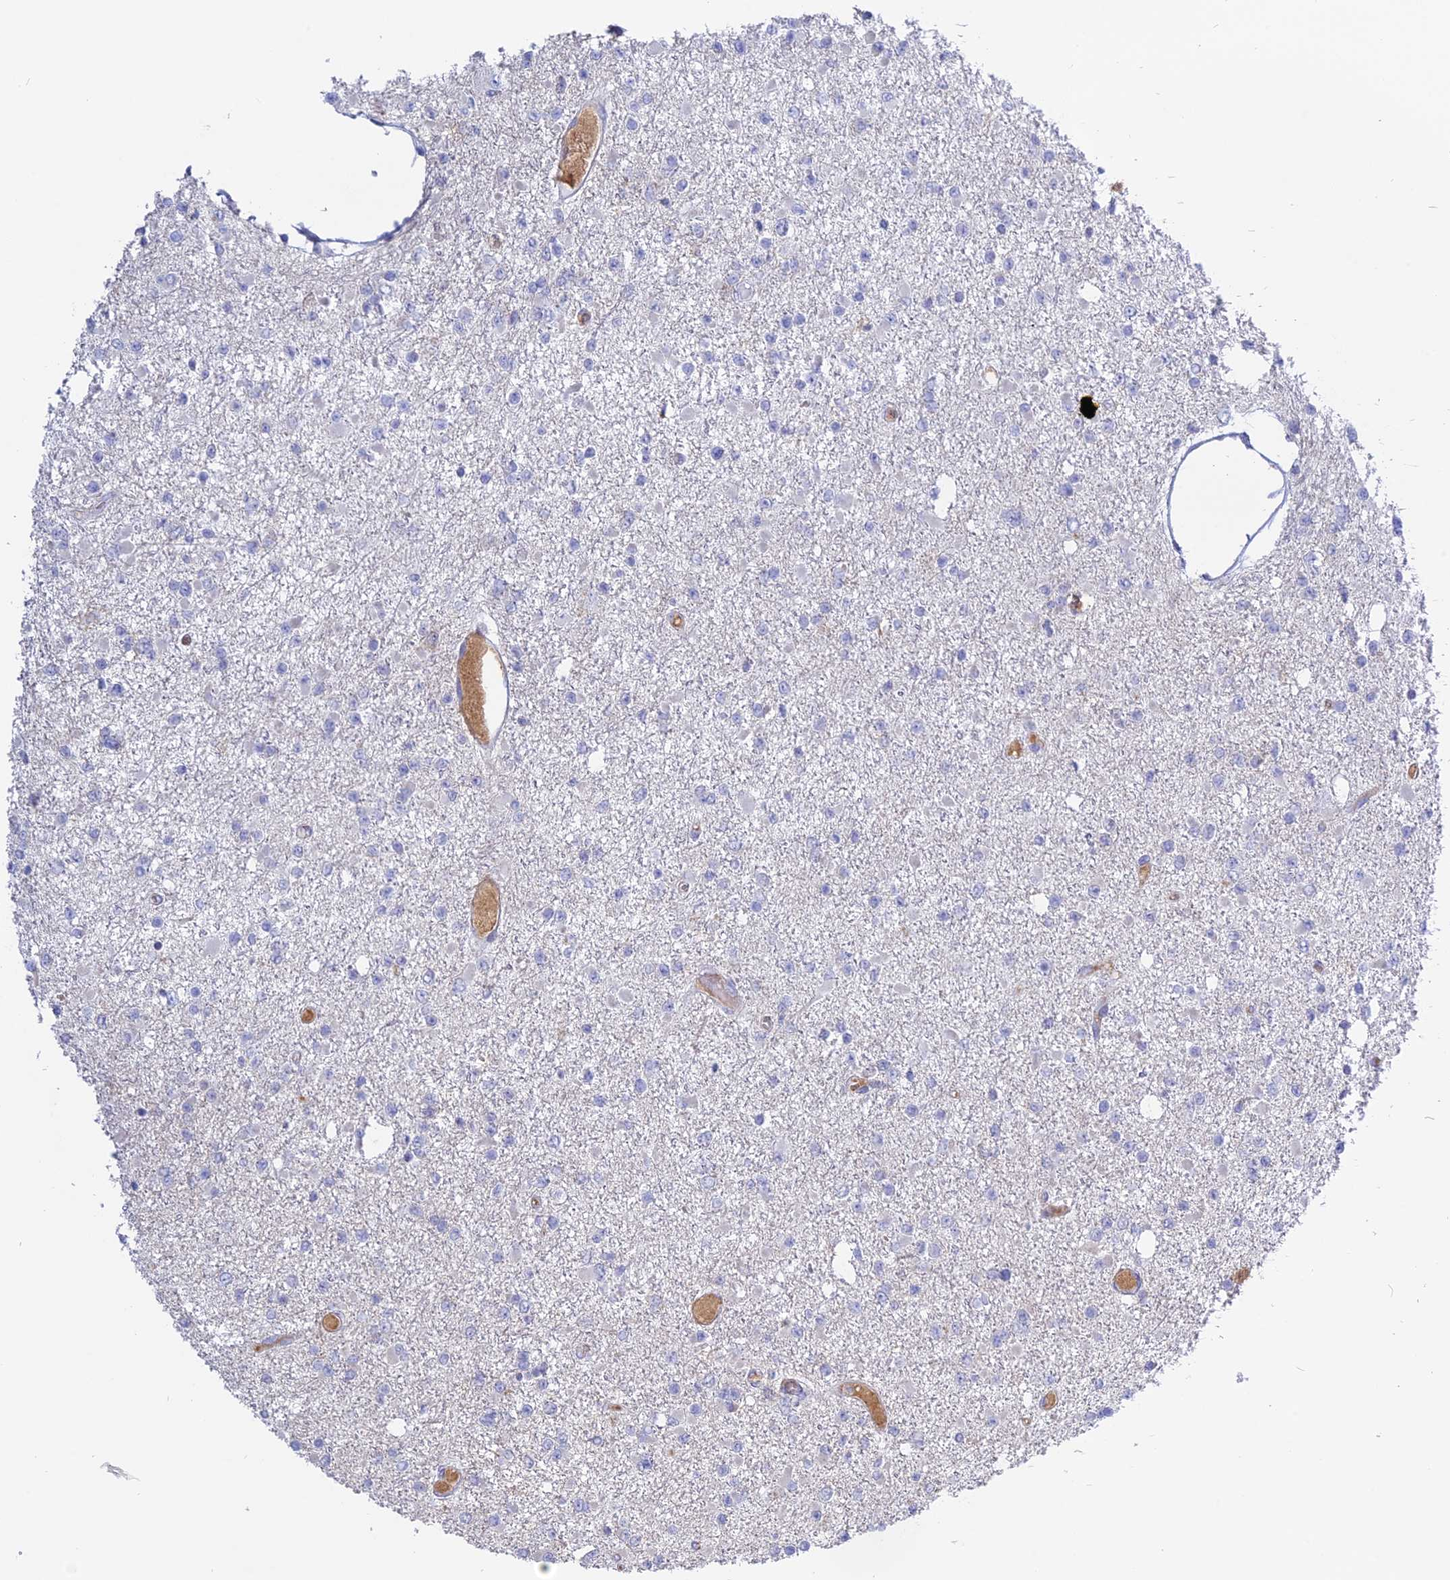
{"staining": {"intensity": "negative", "quantity": "none", "location": "none"}, "tissue": "glioma", "cell_type": "Tumor cells", "image_type": "cancer", "snomed": [{"axis": "morphology", "description": "Glioma, malignant, Low grade"}, {"axis": "topography", "description": "Brain"}], "caption": "Immunohistochemical staining of human glioma displays no significant expression in tumor cells. The staining was performed using DAB (3,3'-diaminobenzidine) to visualize the protein expression in brown, while the nuclei were stained in blue with hematoxylin (Magnification: 20x).", "gene": "ADGRA1", "patient": {"sex": "female", "age": 22}}